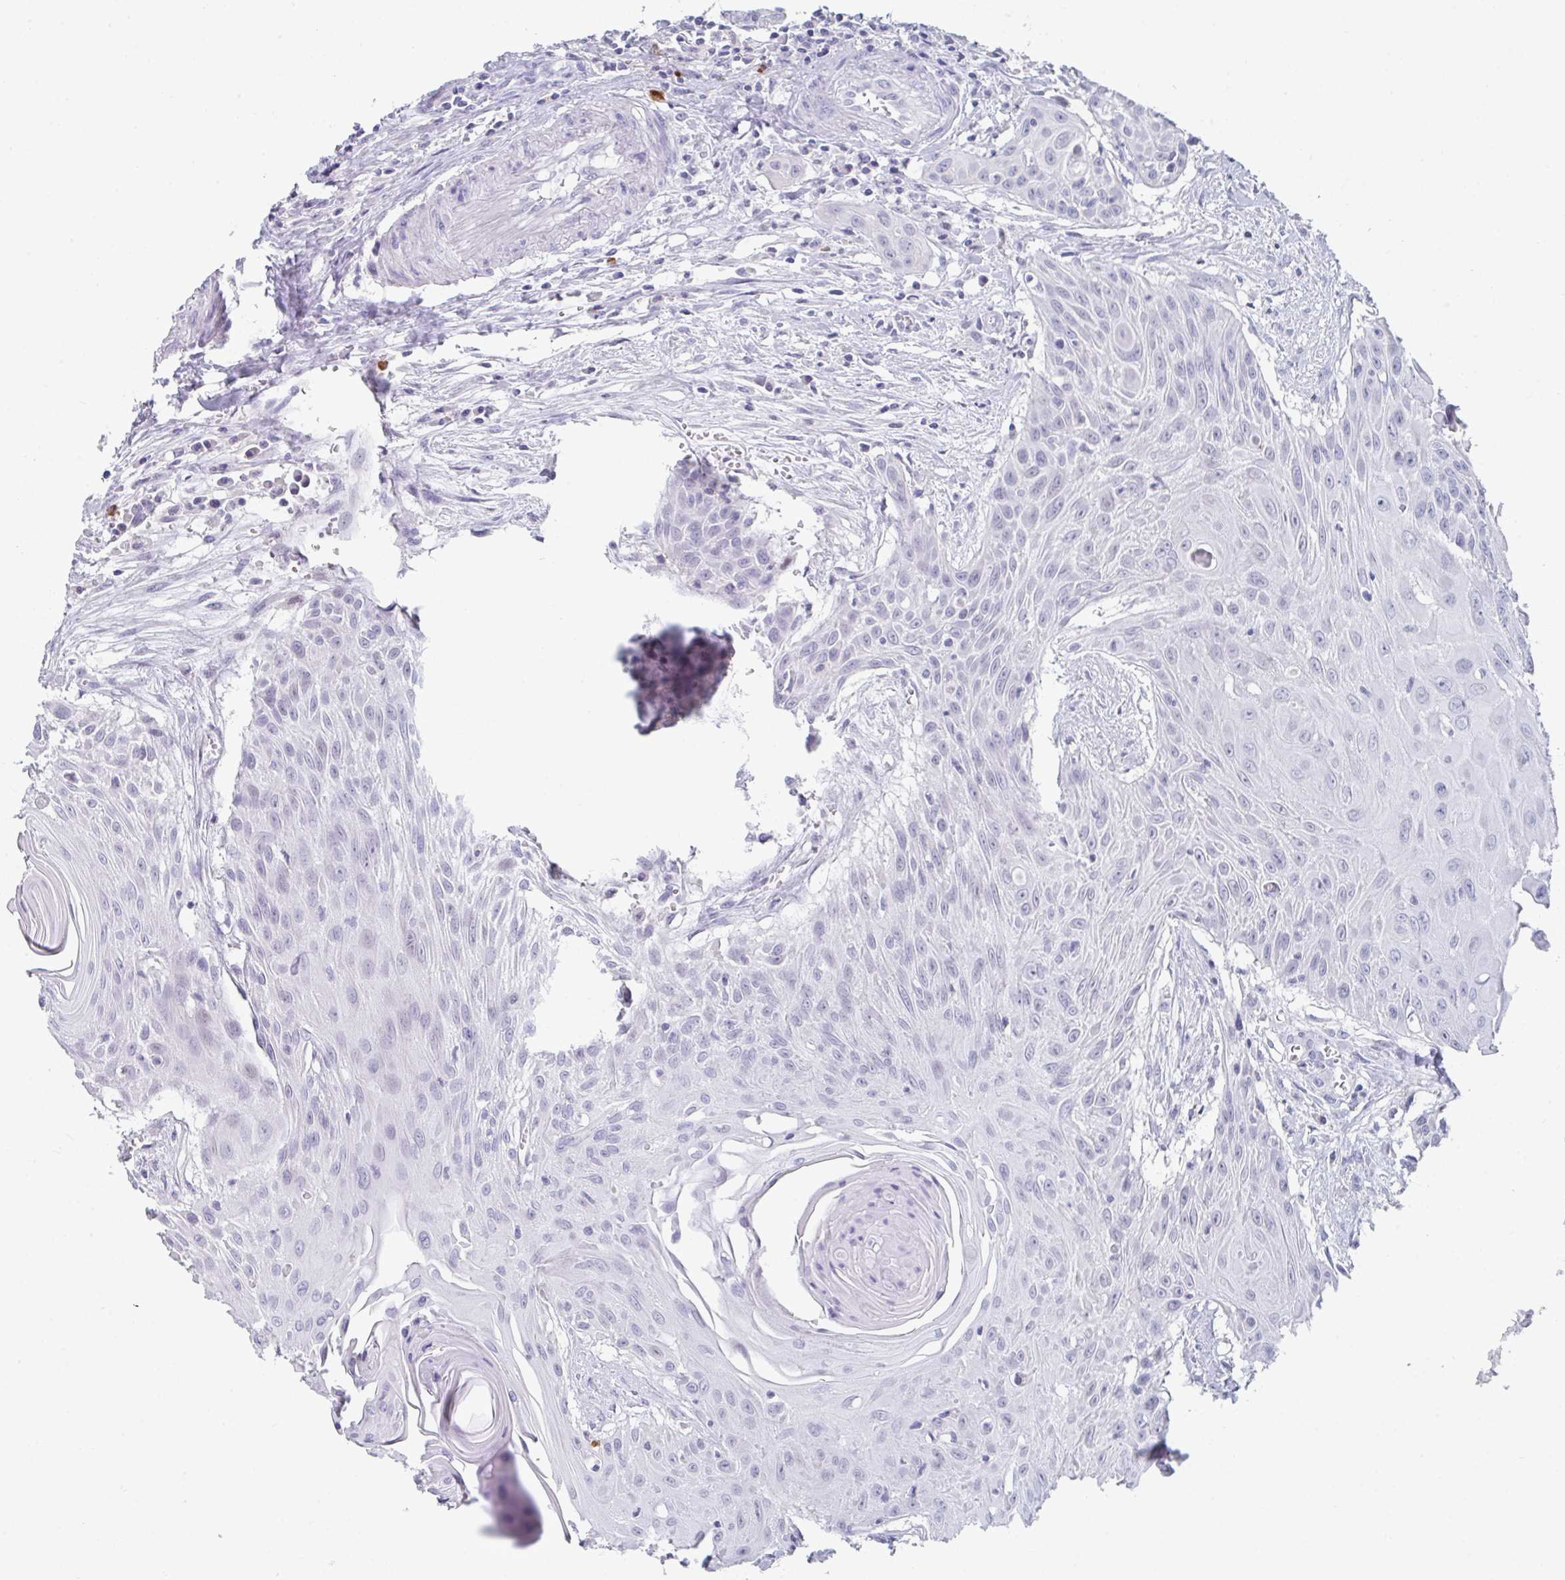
{"staining": {"intensity": "negative", "quantity": "none", "location": "none"}, "tissue": "head and neck cancer", "cell_type": "Tumor cells", "image_type": "cancer", "snomed": [{"axis": "morphology", "description": "Squamous cell carcinoma, NOS"}, {"axis": "topography", "description": "Lymph node"}, {"axis": "topography", "description": "Salivary gland"}, {"axis": "topography", "description": "Head-Neck"}], "caption": "Tumor cells are negative for protein expression in human head and neck cancer. Nuclei are stained in blue.", "gene": "RUBCN", "patient": {"sex": "female", "age": 74}}